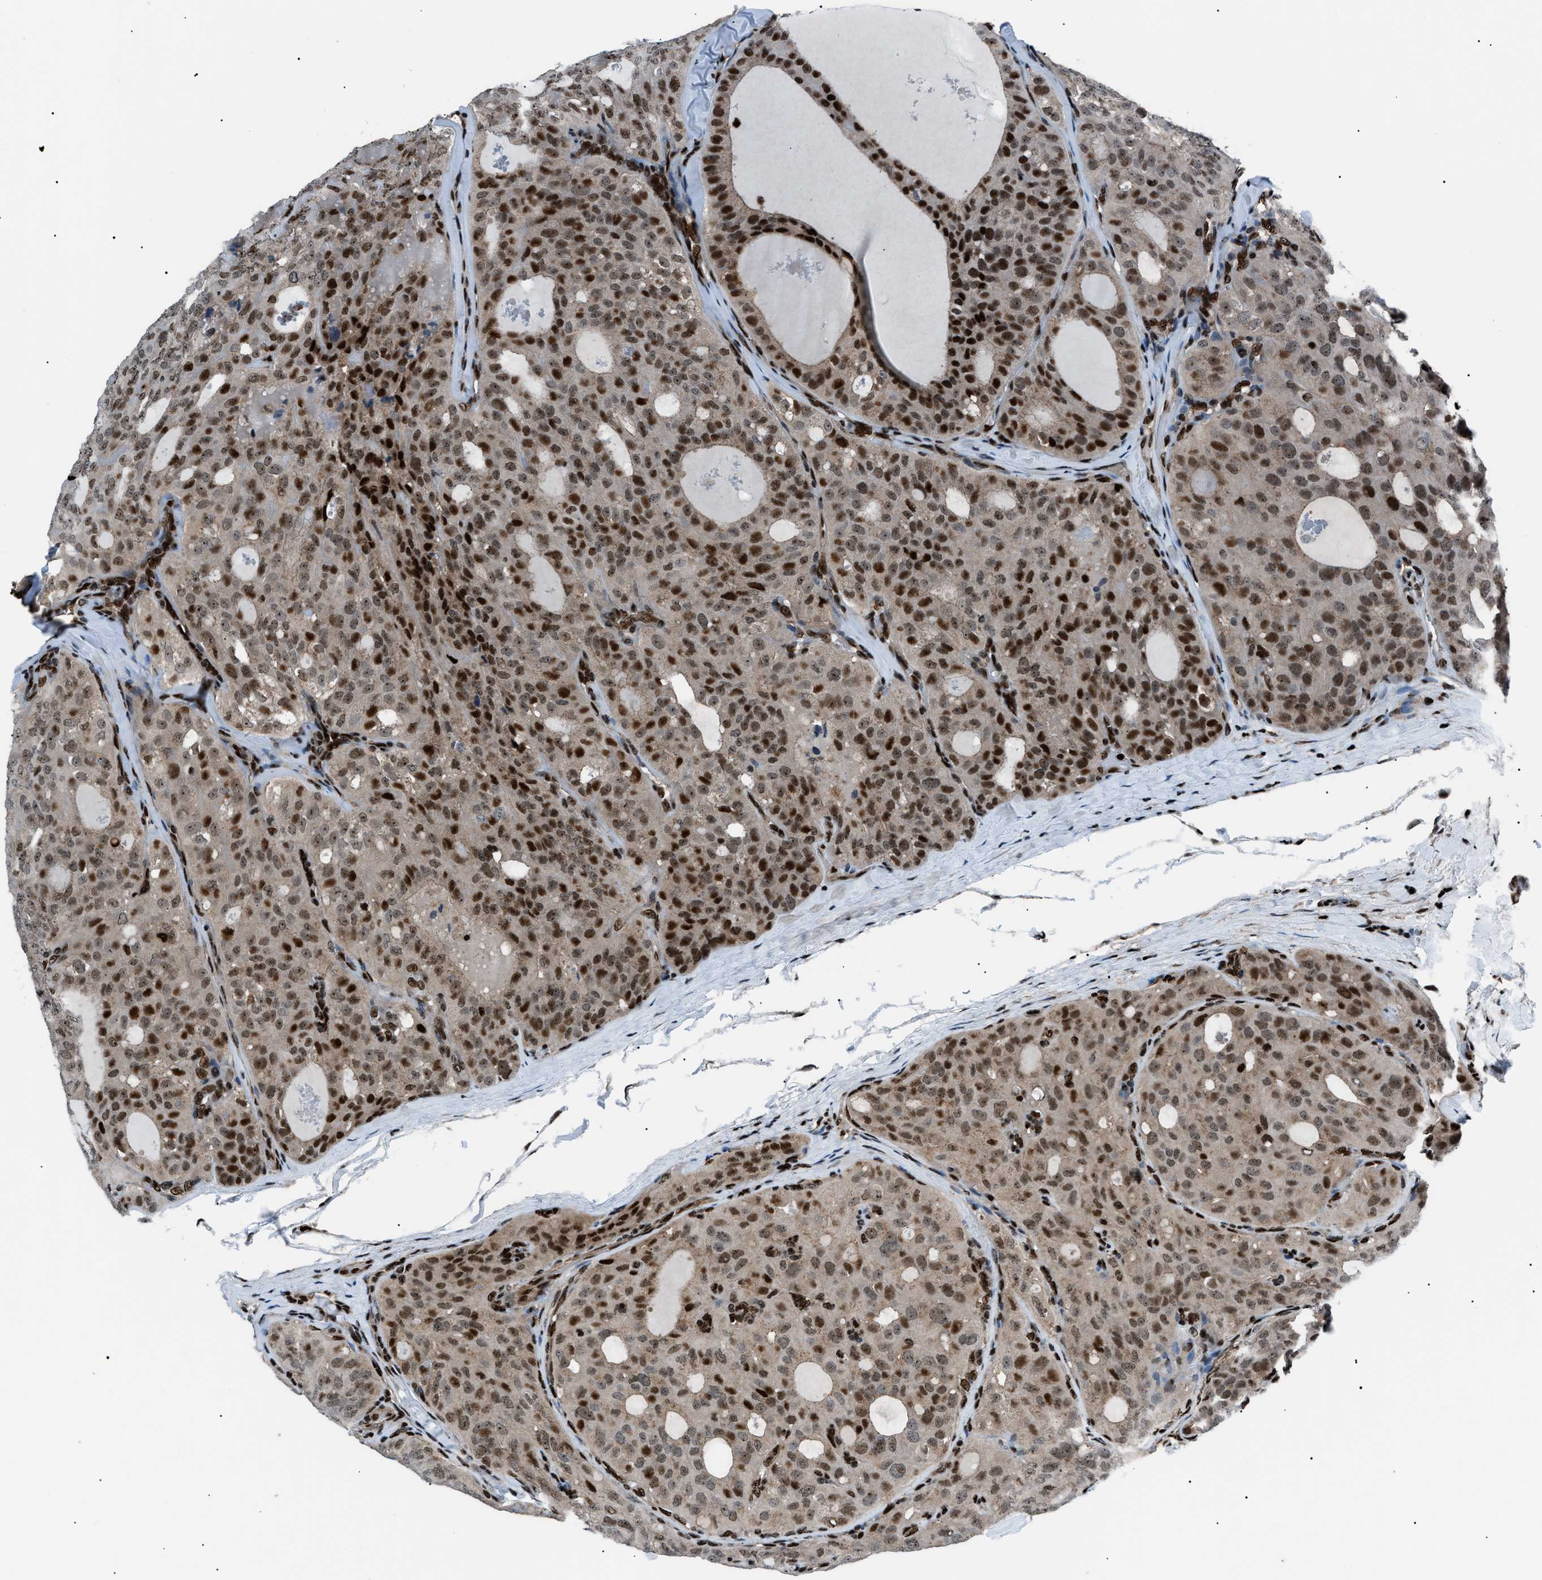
{"staining": {"intensity": "strong", "quantity": "25%-75%", "location": "nuclear"}, "tissue": "thyroid cancer", "cell_type": "Tumor cells", "image_type": "cancer", "snomed": [{"axis": "morphology", "description": "Follicular adenoma carcinoma, NOS"}, {"axis": "topography", "description": "Thyroid gland"}], "caption": "Protein analysis of thyroid cancer (follicular adenoma carcinoma) tissue displays strong nuclear staining in about 25%-75% of tumor cells. (DAB IHC, brown staining for protein, blue staining for nuclei).", "gene": "PRKX", "patient": {"sex": "male", "age": 75}}